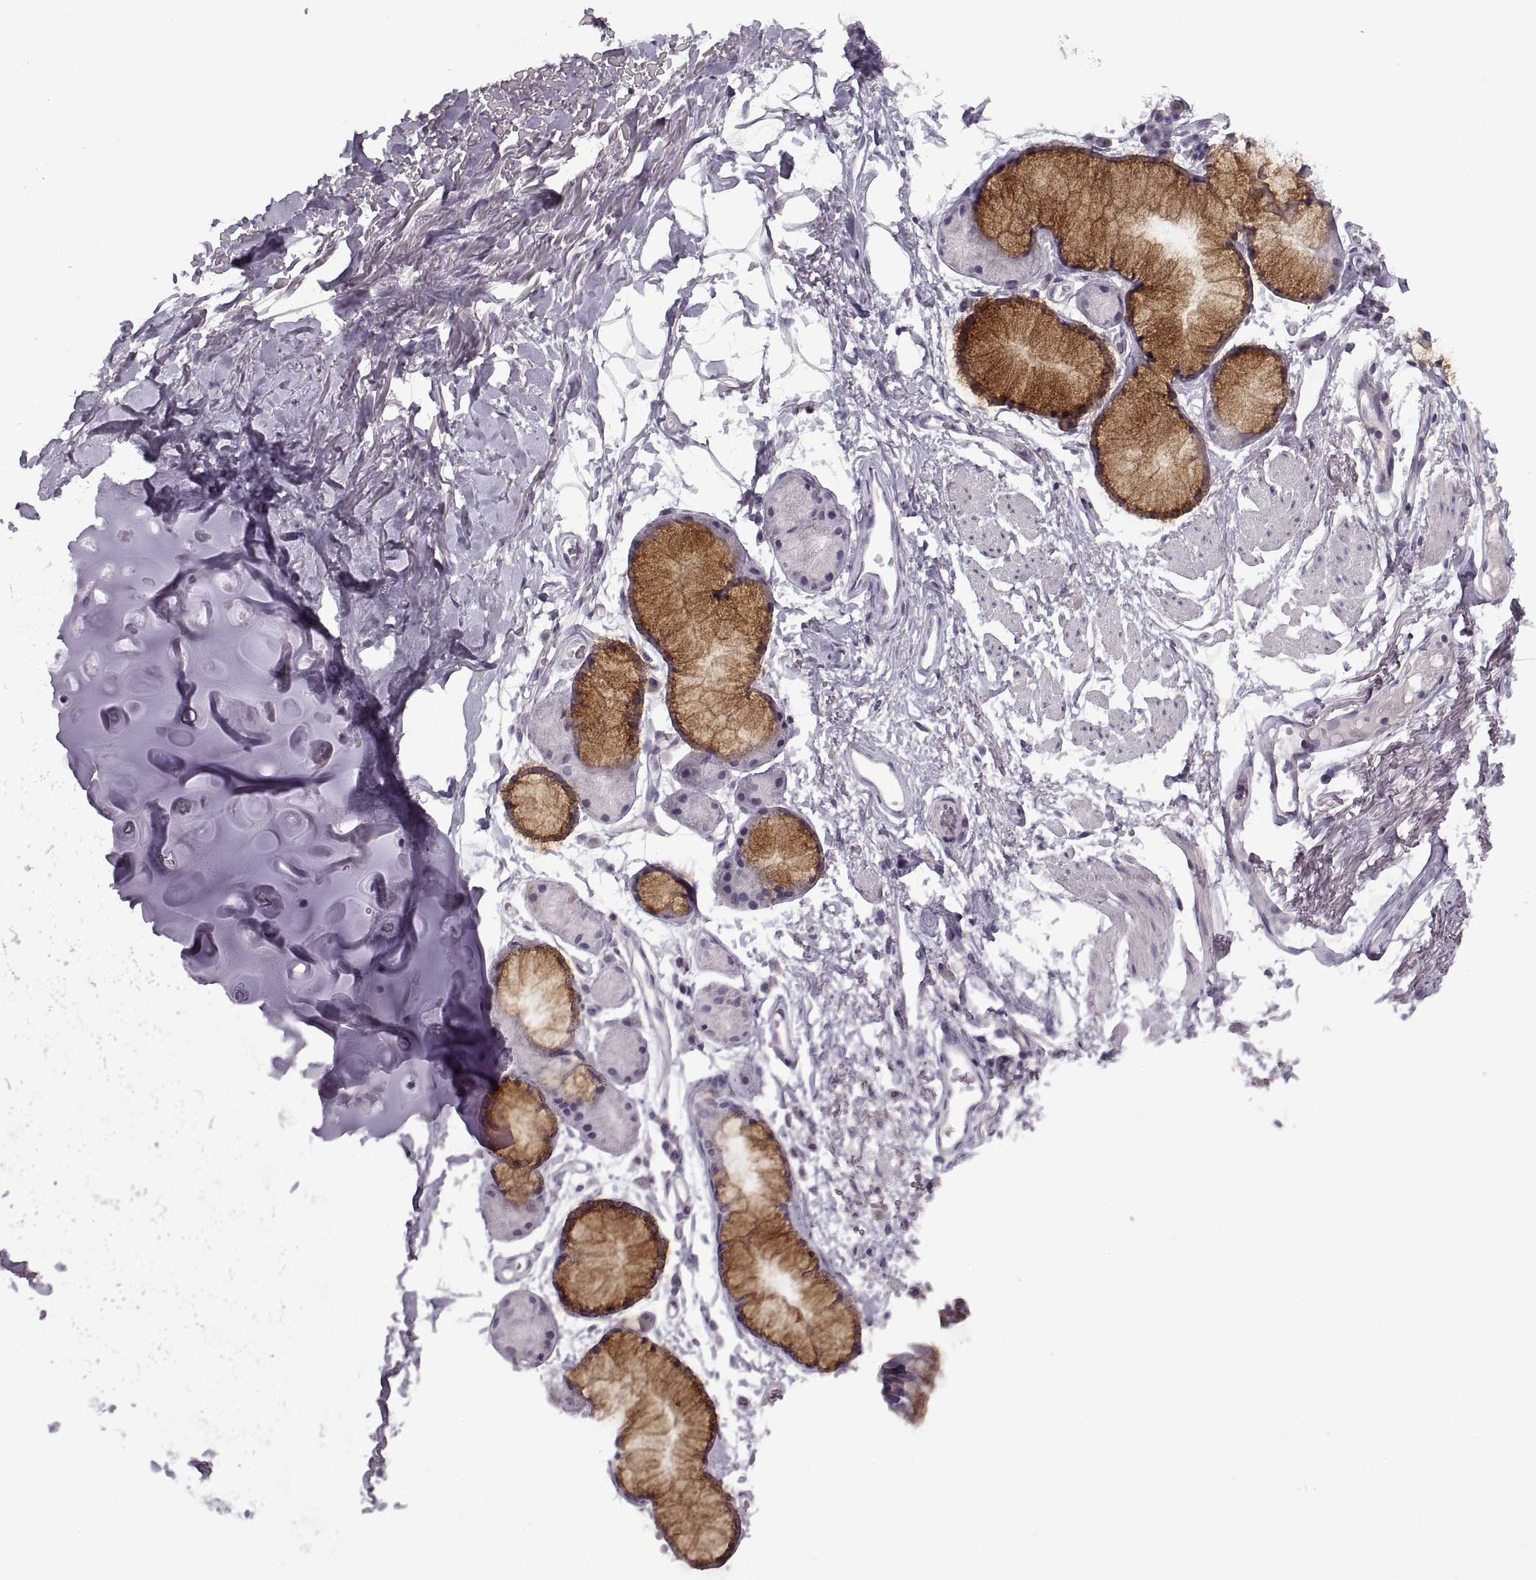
{"staining": {"intensity": "negative", "quantity": "none", "location": "none"}, "tissue": "adipose tissue", "cell_type": "Adipocytes", "image_type": "normal", "snomed": [{"axis": "morphology", "description": "Normal tissue, NOS"}, {"axis": "topography", "description": "Cartilage tissue"}, {"axis": "topography", "description": "Bronchus"}], "caption": "DAB immunohistochemical staining of benign human adipose tissue shows no significant expression in adipocytes.", "gene": "PIERCE1", "patient": {"sex": "female", "age": 79}}